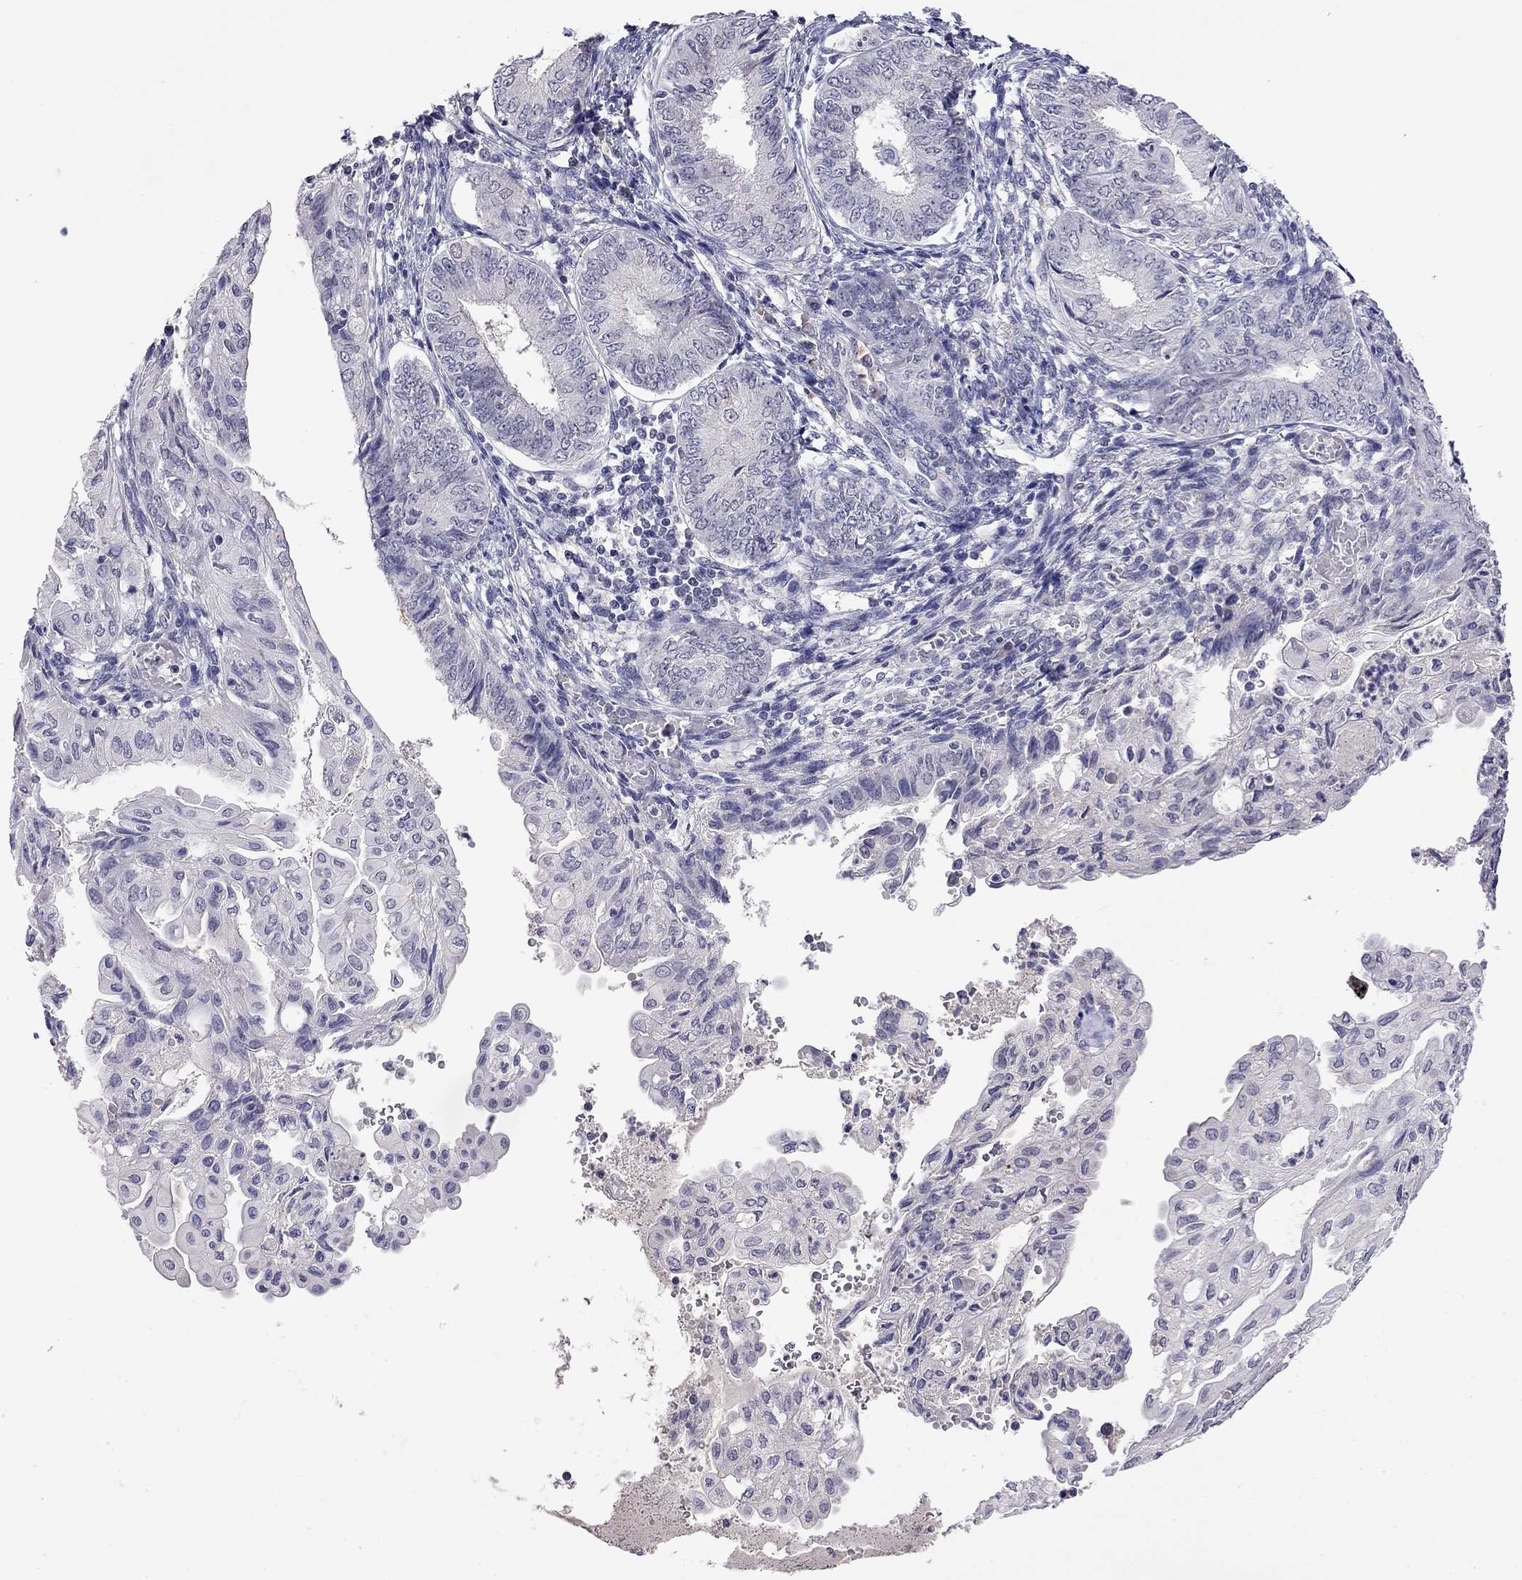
{"staining": {"intensity": "negative", "quantity": "none", "location": "none"}, "tissue": "endometrial cancer", "cell_type": "Tumor cells", "image_type": "cancer", "snomed": [{"axis": "morphology", "description": "Adenocarcinoma, NOS"}, {"axis": "topography", "description": "Endometrium"}], "caption": "This is an immunohistochemistry micrograph of human endometrial cancer. There is no staining in tumor cells.", "gene": "WNK3", "patient": {"sex": "female", "age": 68}}